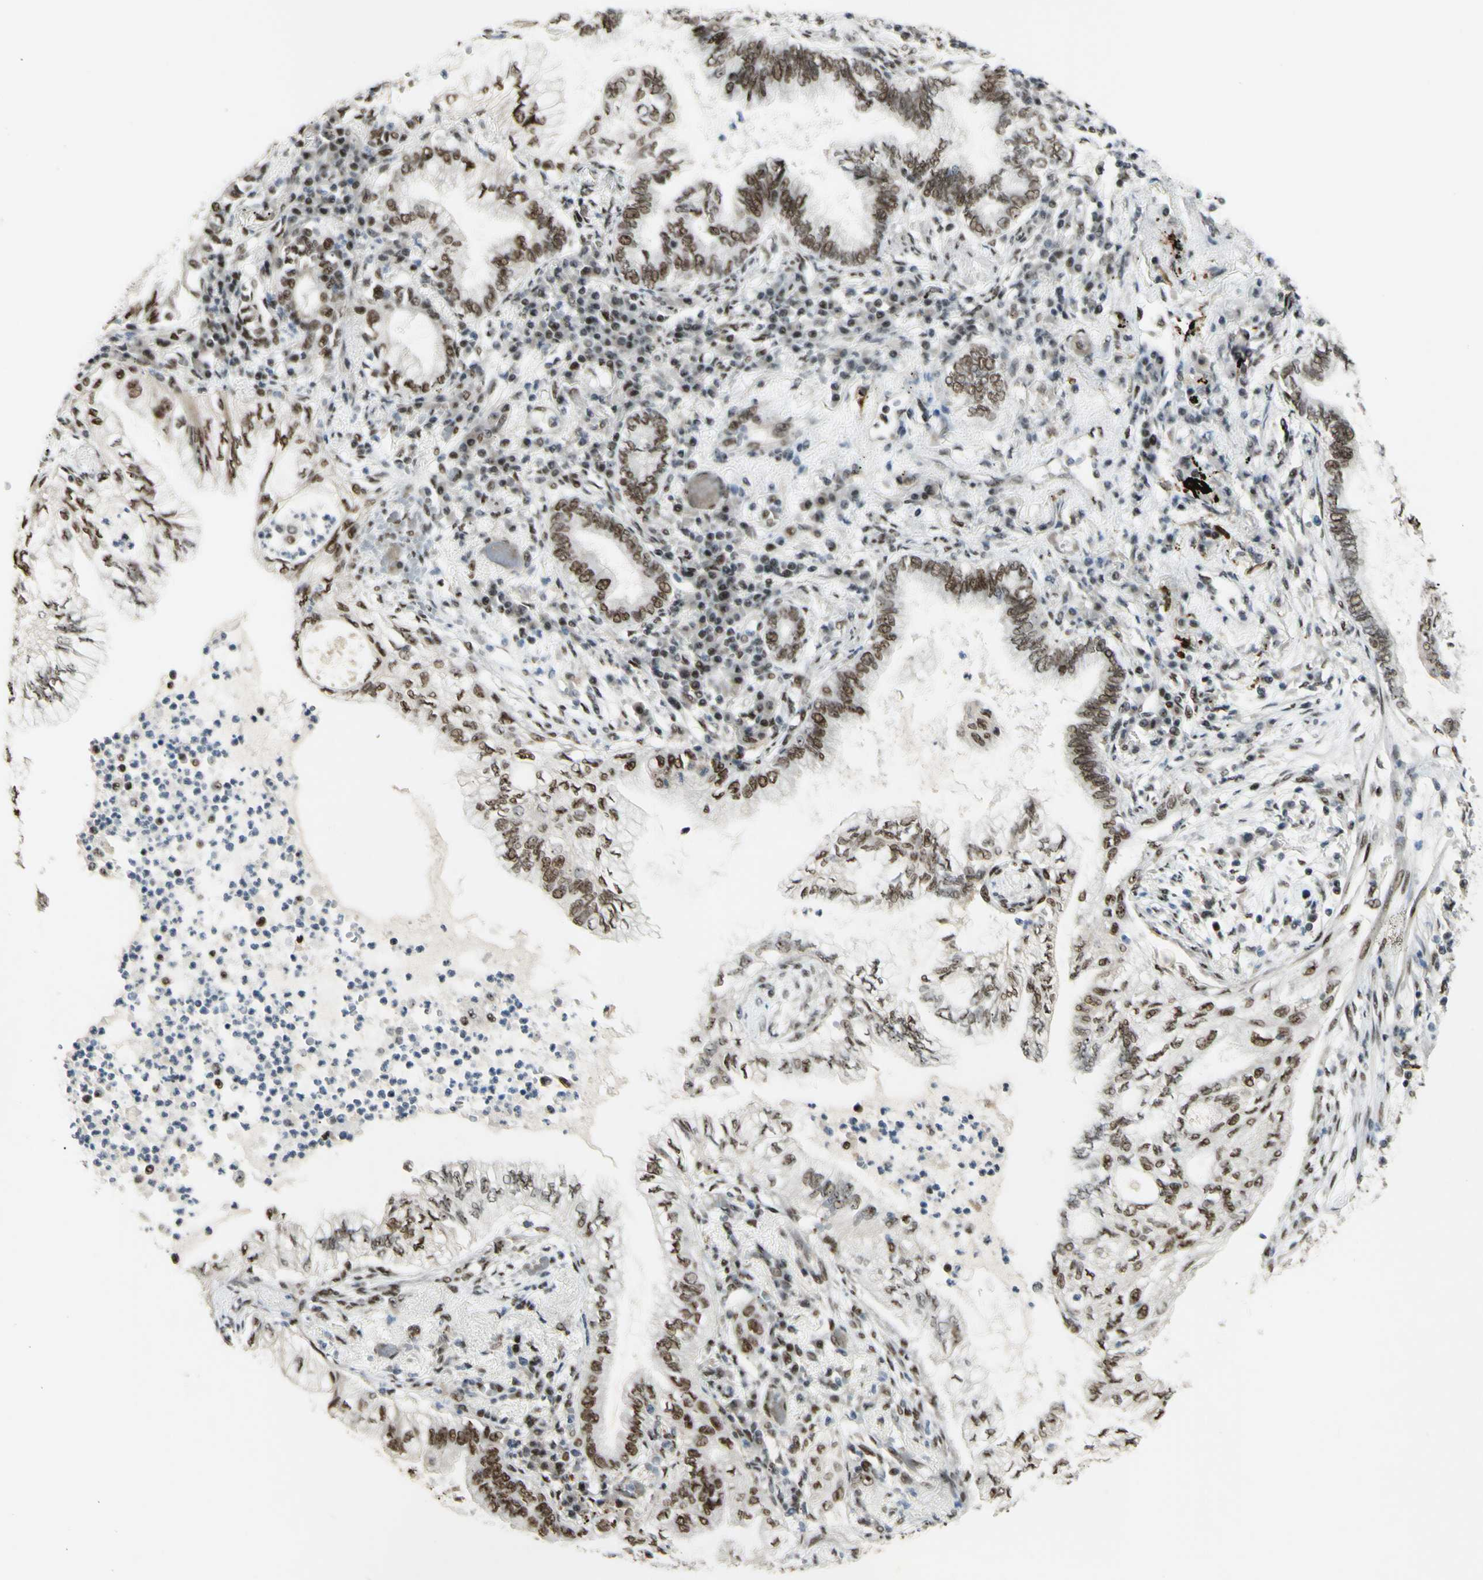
{"staining": {"intensity": "moderate", "quantity": ">75%", "location": "nuclear"}, "tissue": "lung cancer", "cell_type": "Tumor cells", "image_type": "cancer", "snomed": [{"axis": "morphology", "description": "Normal tissue, NOS"}, {"axis": "morphology", "description": "Adenocarcinoma, NOS"}, {"axis": "topography", "description": "Bronchus"}, {"axis": "topography", "description": "Lung"}], "caption": "Lung cancer (adenocarcinoma) stained for a protein (brown) demonstrates moderate nuclear positive positivity in about >75% of tumor cells.", "gene": "DHX9", "patient": {"sex": "female", "age": 70}}